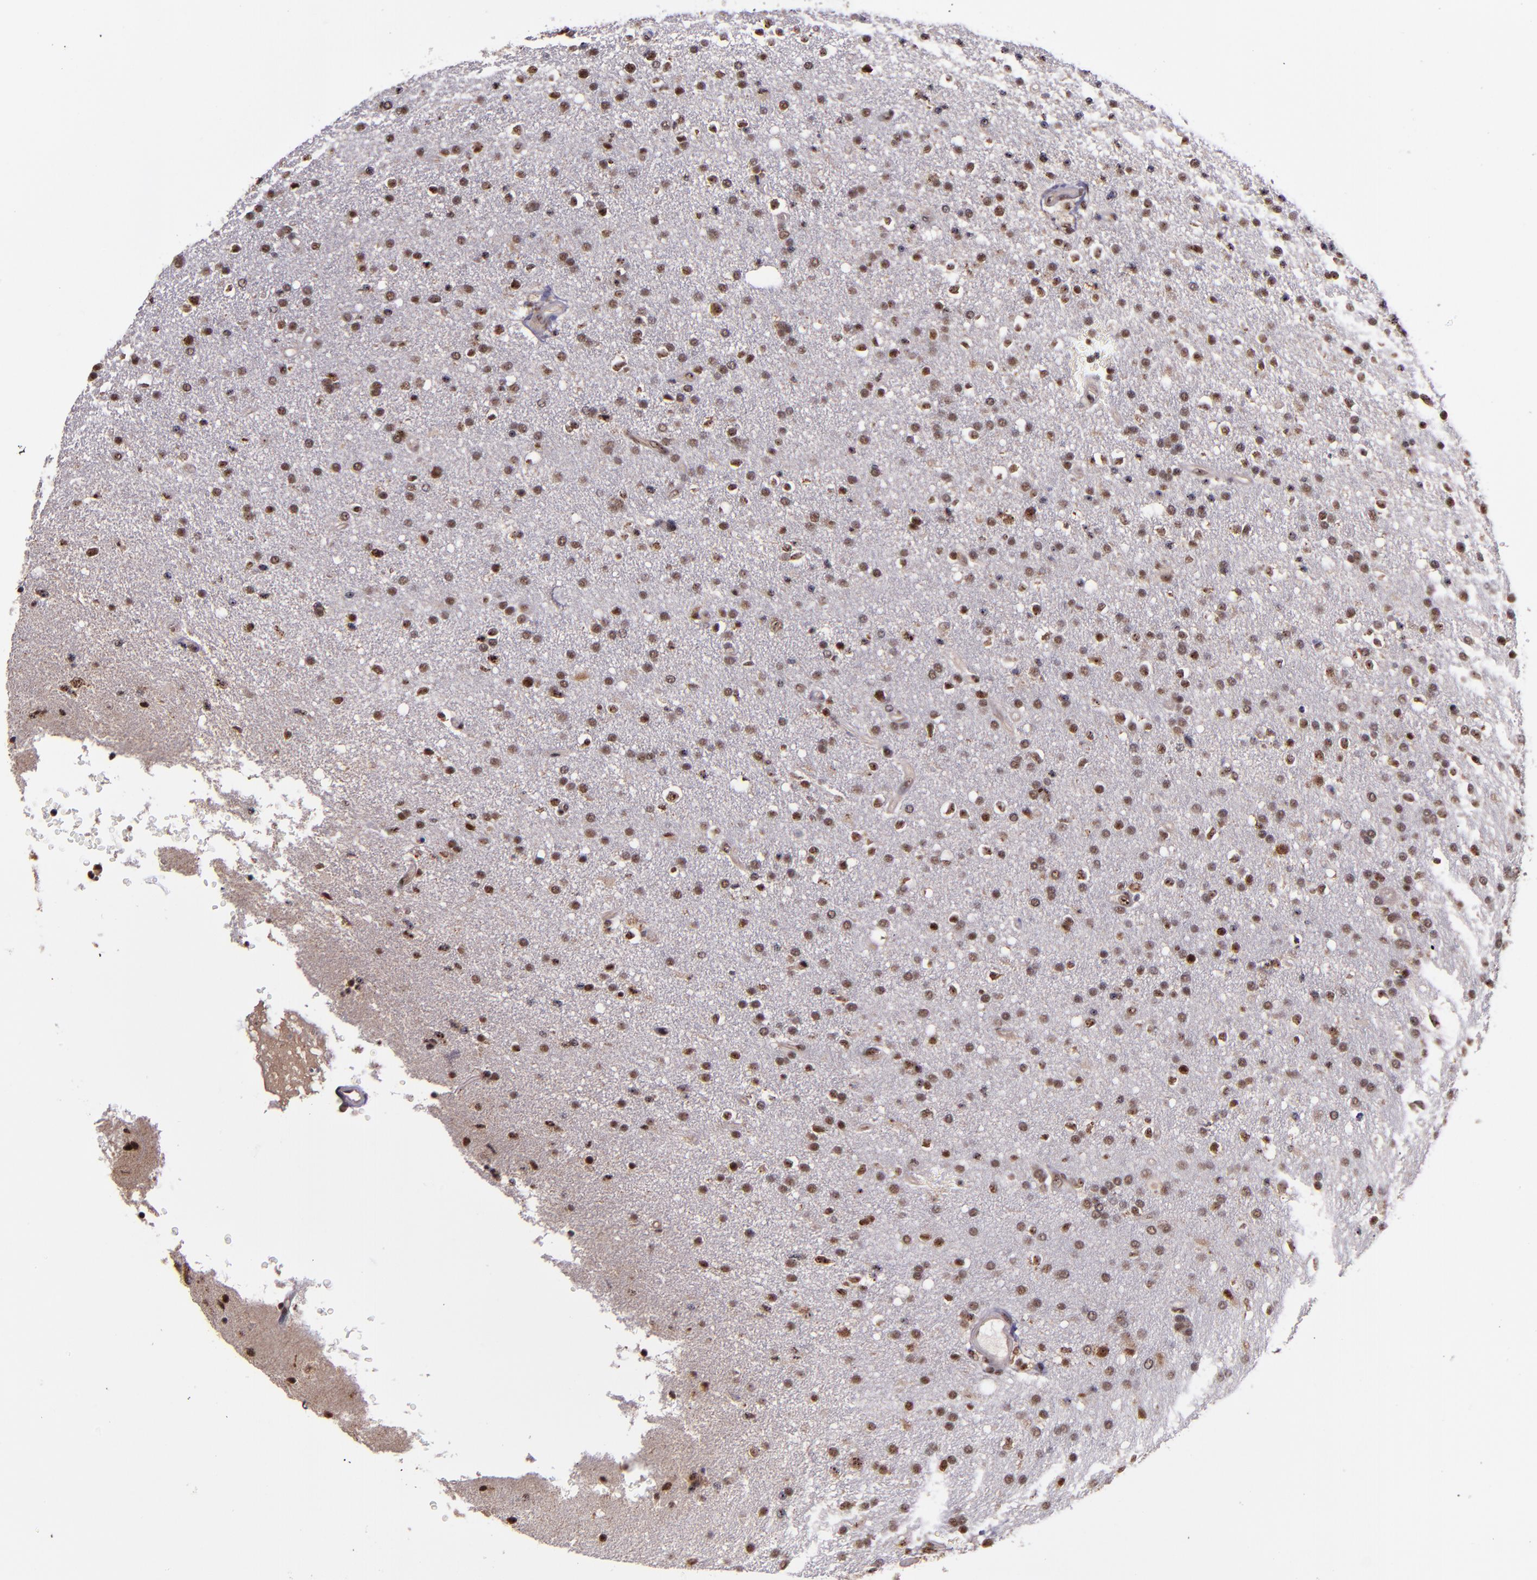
{"staining": {"intensity": "moderate", "quantity": ">75%", "location": "nuclear"}, "tissue": "glioma", "cell_type": "Tumor cells", "image_type": "cancer", "snomed": [{"axis": "morphology", "description": "Glioma, malignant, High grade"}, {"axis": "topography", "description": "Brain"}], "caption": "Immunohistochemical staining of glioma demonstrates moderate nuclear protein expression in about >75% of tumor cells. The protein of interest is stained brown, and the nuclei are stained in blue (DAB (3,3'-diaminobenzidine) IHC with brightfield microscopy, high magnification).", "gene": "CECR2", "patient": {"sex": "male", "age": 33}}